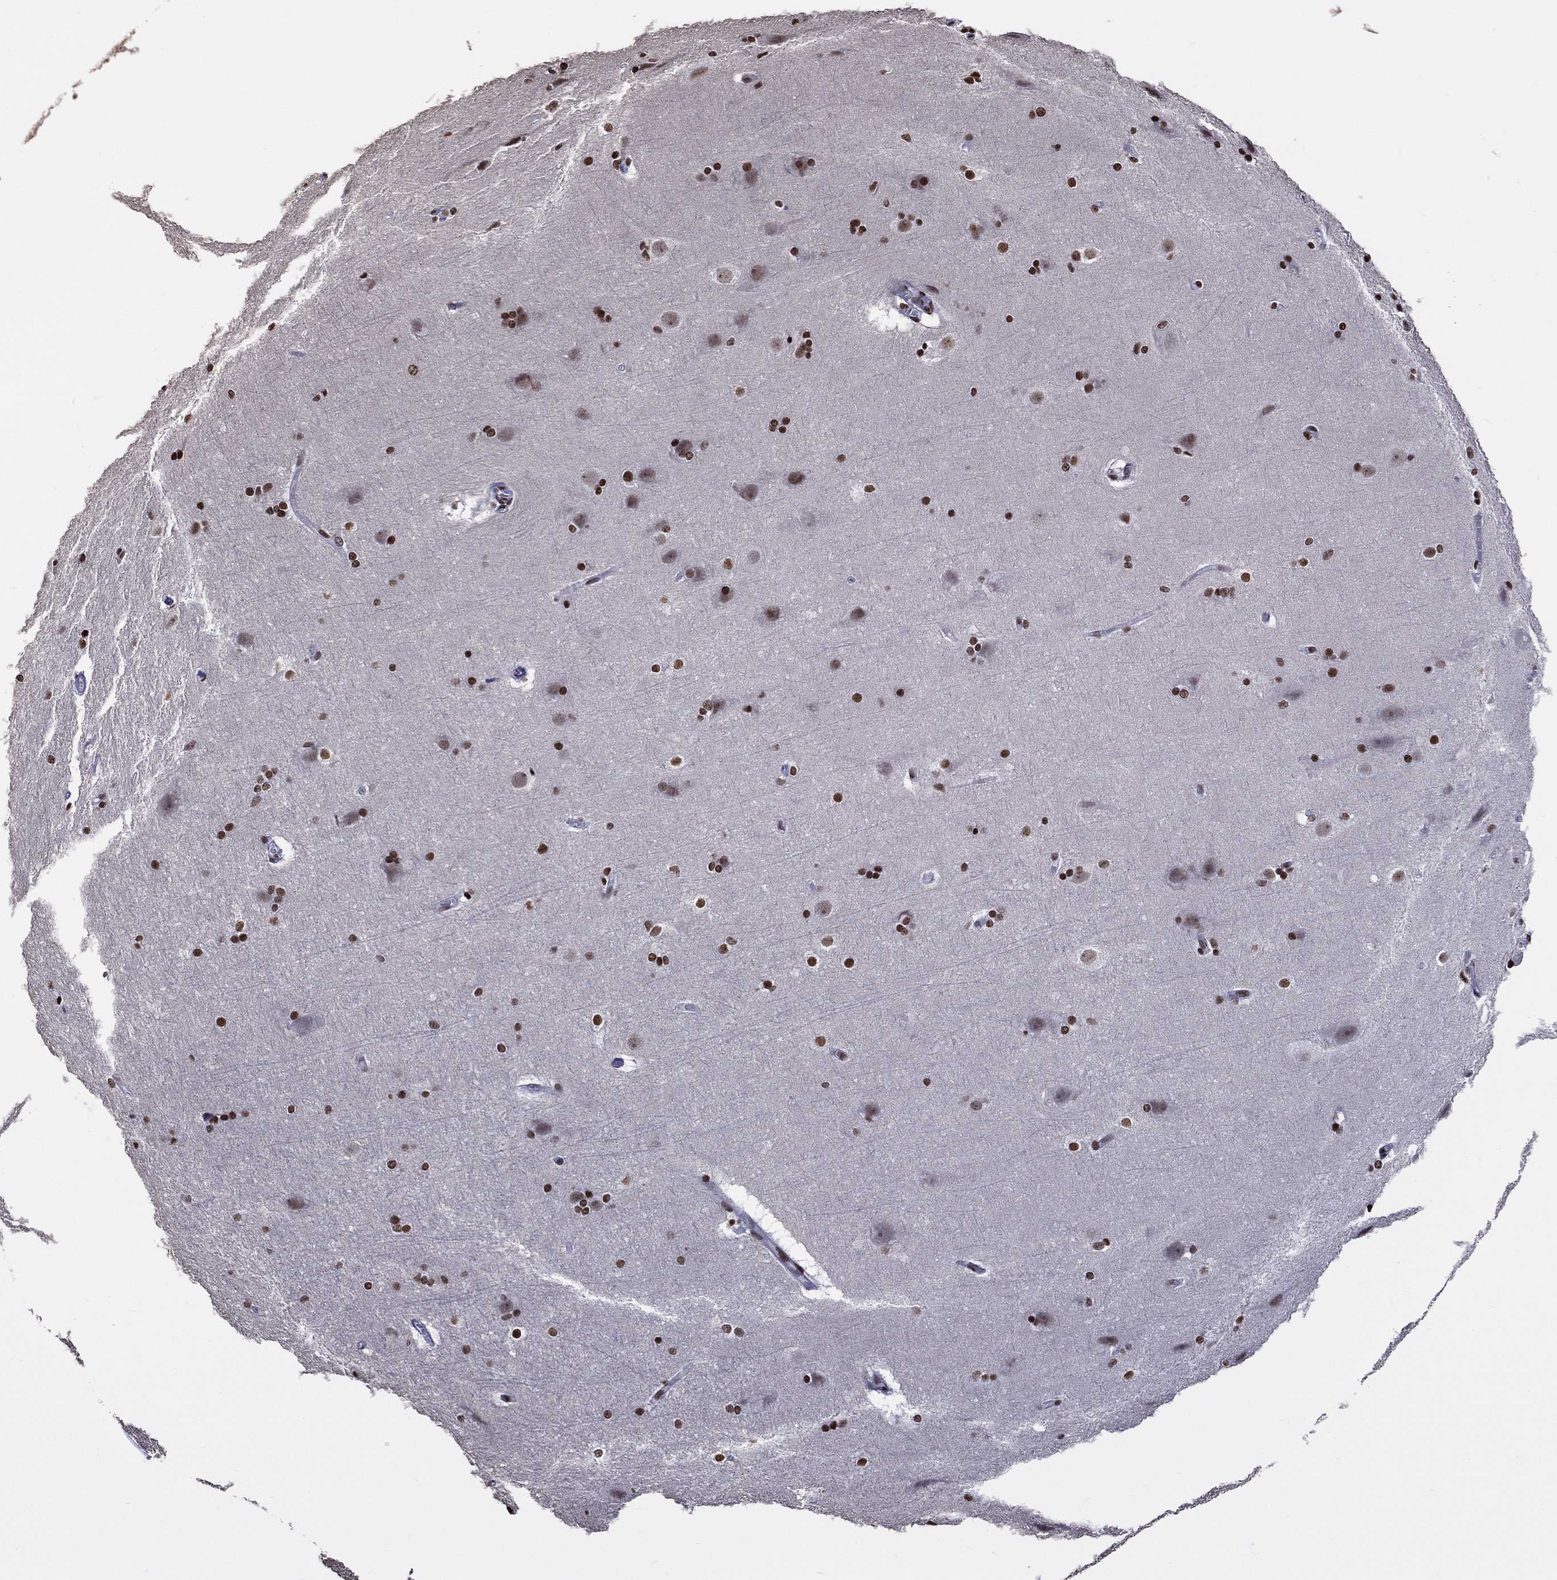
{"staining": {"intensity": "strong", "quantity": "25%-75%", "location": "nuclear"}, "tissue": "hippocampus", "cell_type": "Glial cells", "image_type": "normal", "snomed": [{"axis": "morphology", "description": "Normal tissue, NOS"}, {"axis": "topography", "description": "Cerebral cortex"}, {"axis": "topography", "description": "Hippocampus"}], "caption": "Brown immunohistochemical staining in unremarkable hippocampus shows strong nuclear expression in about 25%-75% of glial cells.", "gene": "ZNF7", "patient": {"sex": "female", "age": 19}}